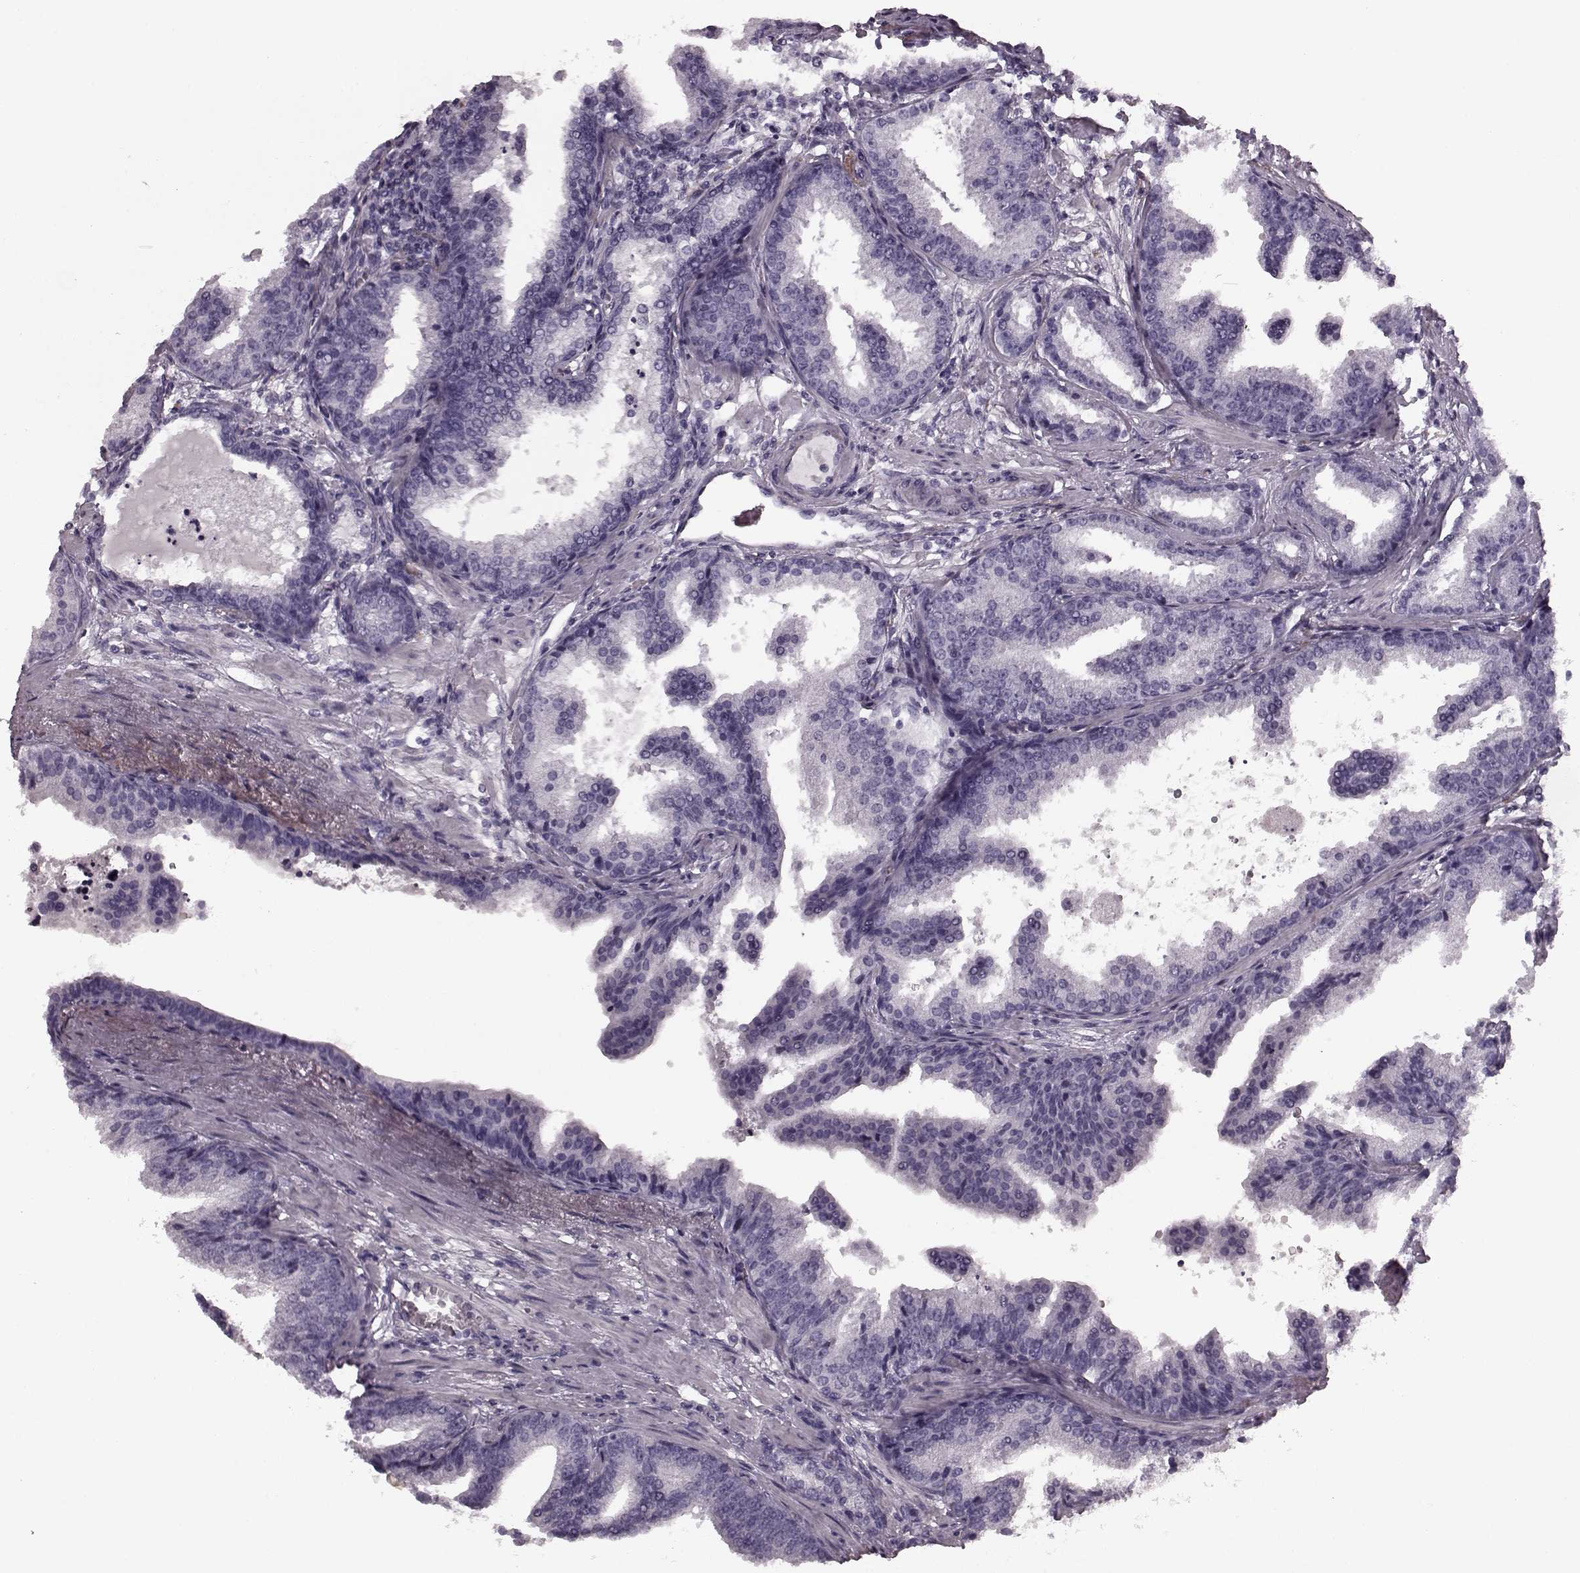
{"staining": {"intensity": "negative", "quantity": "none", "location": "none"}, "tissue": "prostate cancer", "cell_type": "Tumor cells", "image_type": "cancer", "snomed": [{"axis": "morphology", "description": "Adenocarcinoma, NOS"}, {"axis": "topography", "description": "Prostate"}], "caption": "A high-resolution histopathology image shows immunohistochemistry (IHC) staining of prostate cancer, which displays no significant staining in tumor cells.", "gene": "CST7", "patient": {"sex": "male", "age": 64}}